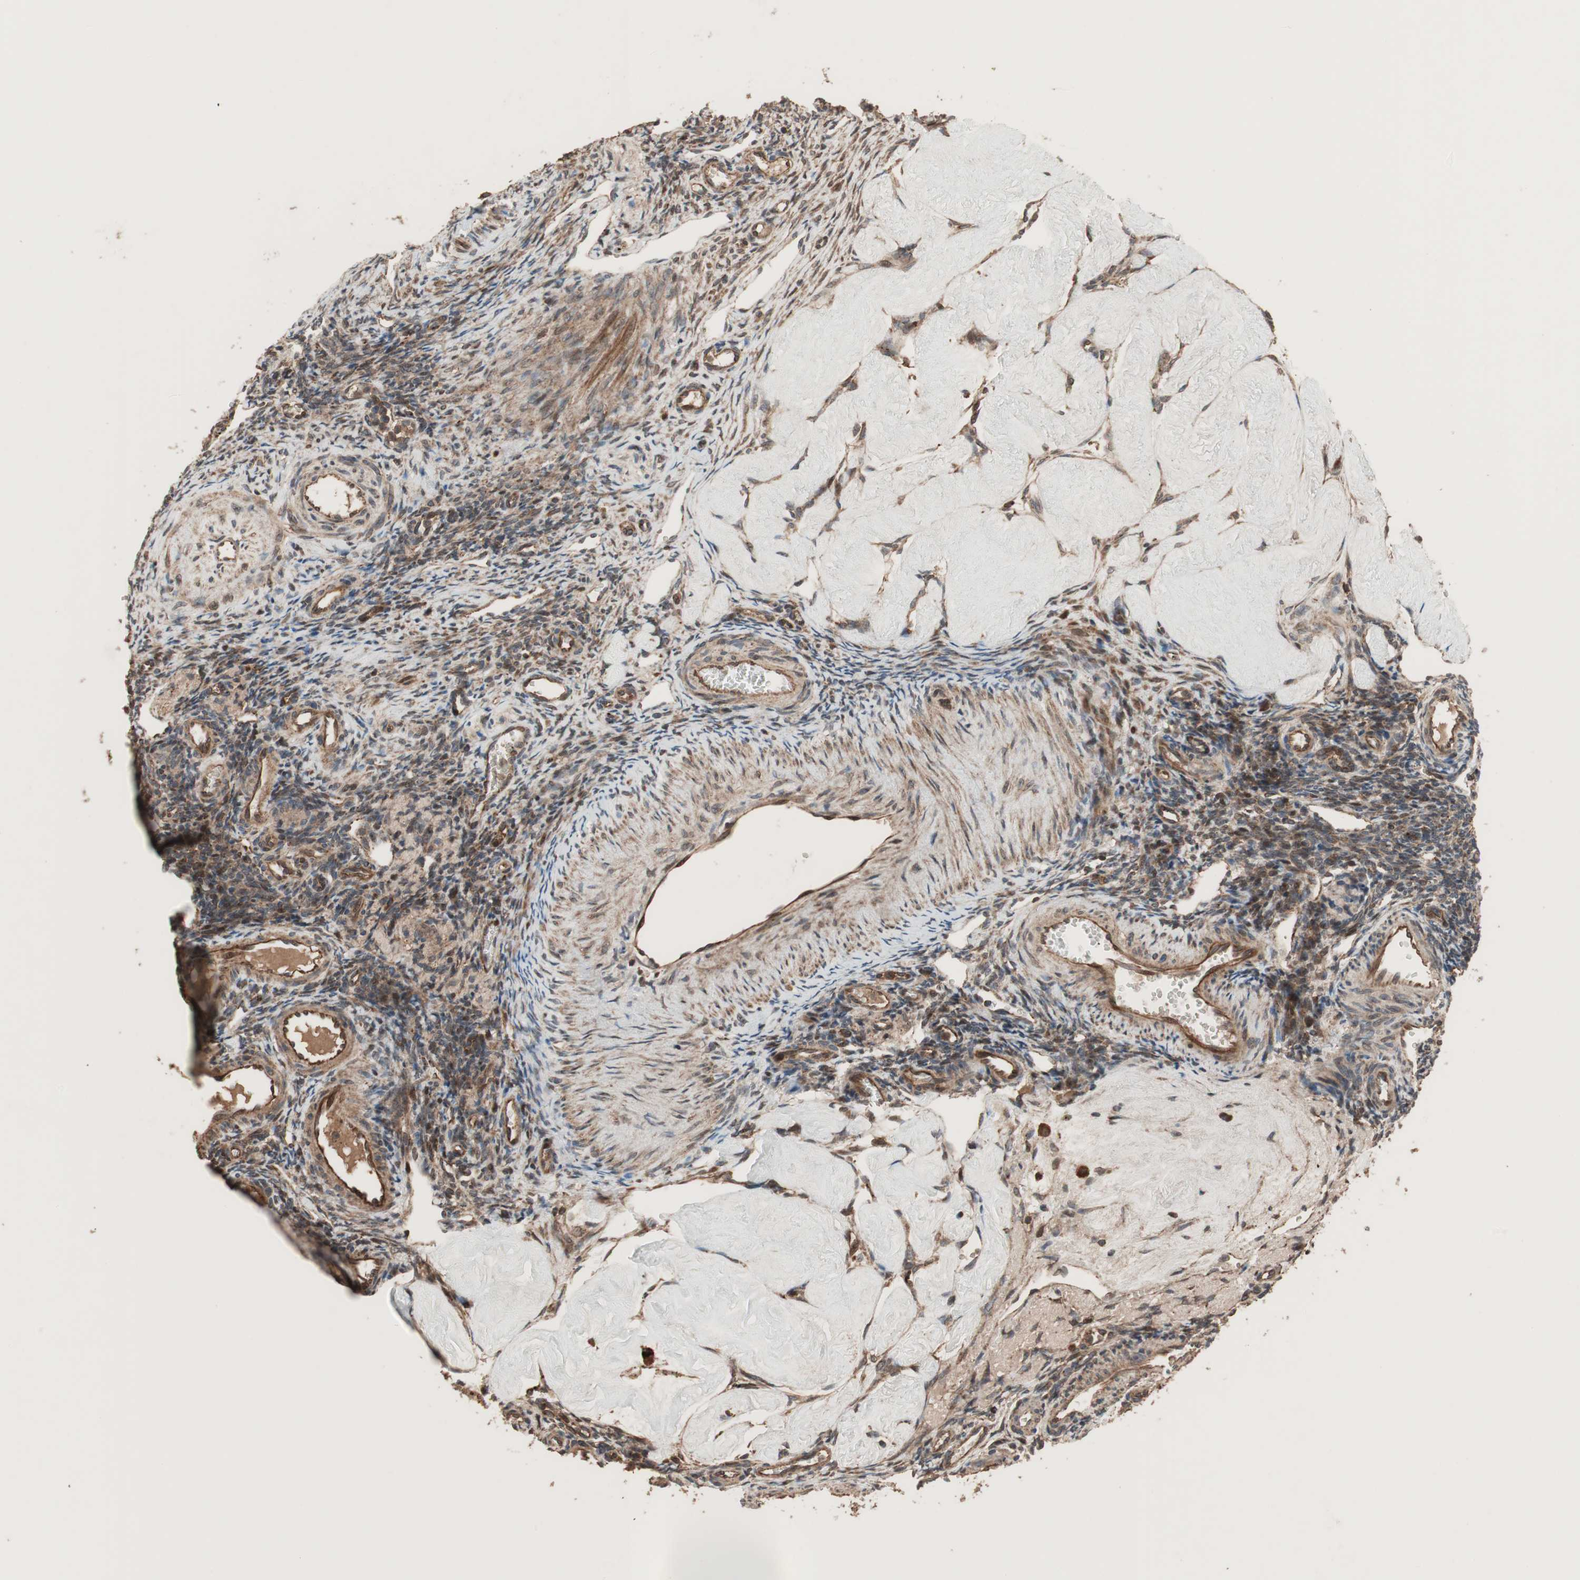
{"staining": {"intensity": "moderate", "quantity": ">75%", "location": "cytoplasmic/membranous"}, "tissue": "ovary", "cell_type": "Ovarian stroma cells", "image_type": "normal", "snomed": [{"axis": "morphology", "description": "Normal tissue, NOS"}, {"axis": "topography", "description": "Ovary"}], "caption": "Immunohistochemical staining of benign human ovary exhibits moderate cytoplasmic/membranous protein expression in about >75% of ovarian stroma cells. The staining was performed using DAB (3,3'-diaminobenzidine) to visualize the protein expression in brown, while the nuclei were stained in blue with hematoxylin (Magnification: 20x).", "gene": "RAB1A", "patient": {"sex": "female", "age": 33}}